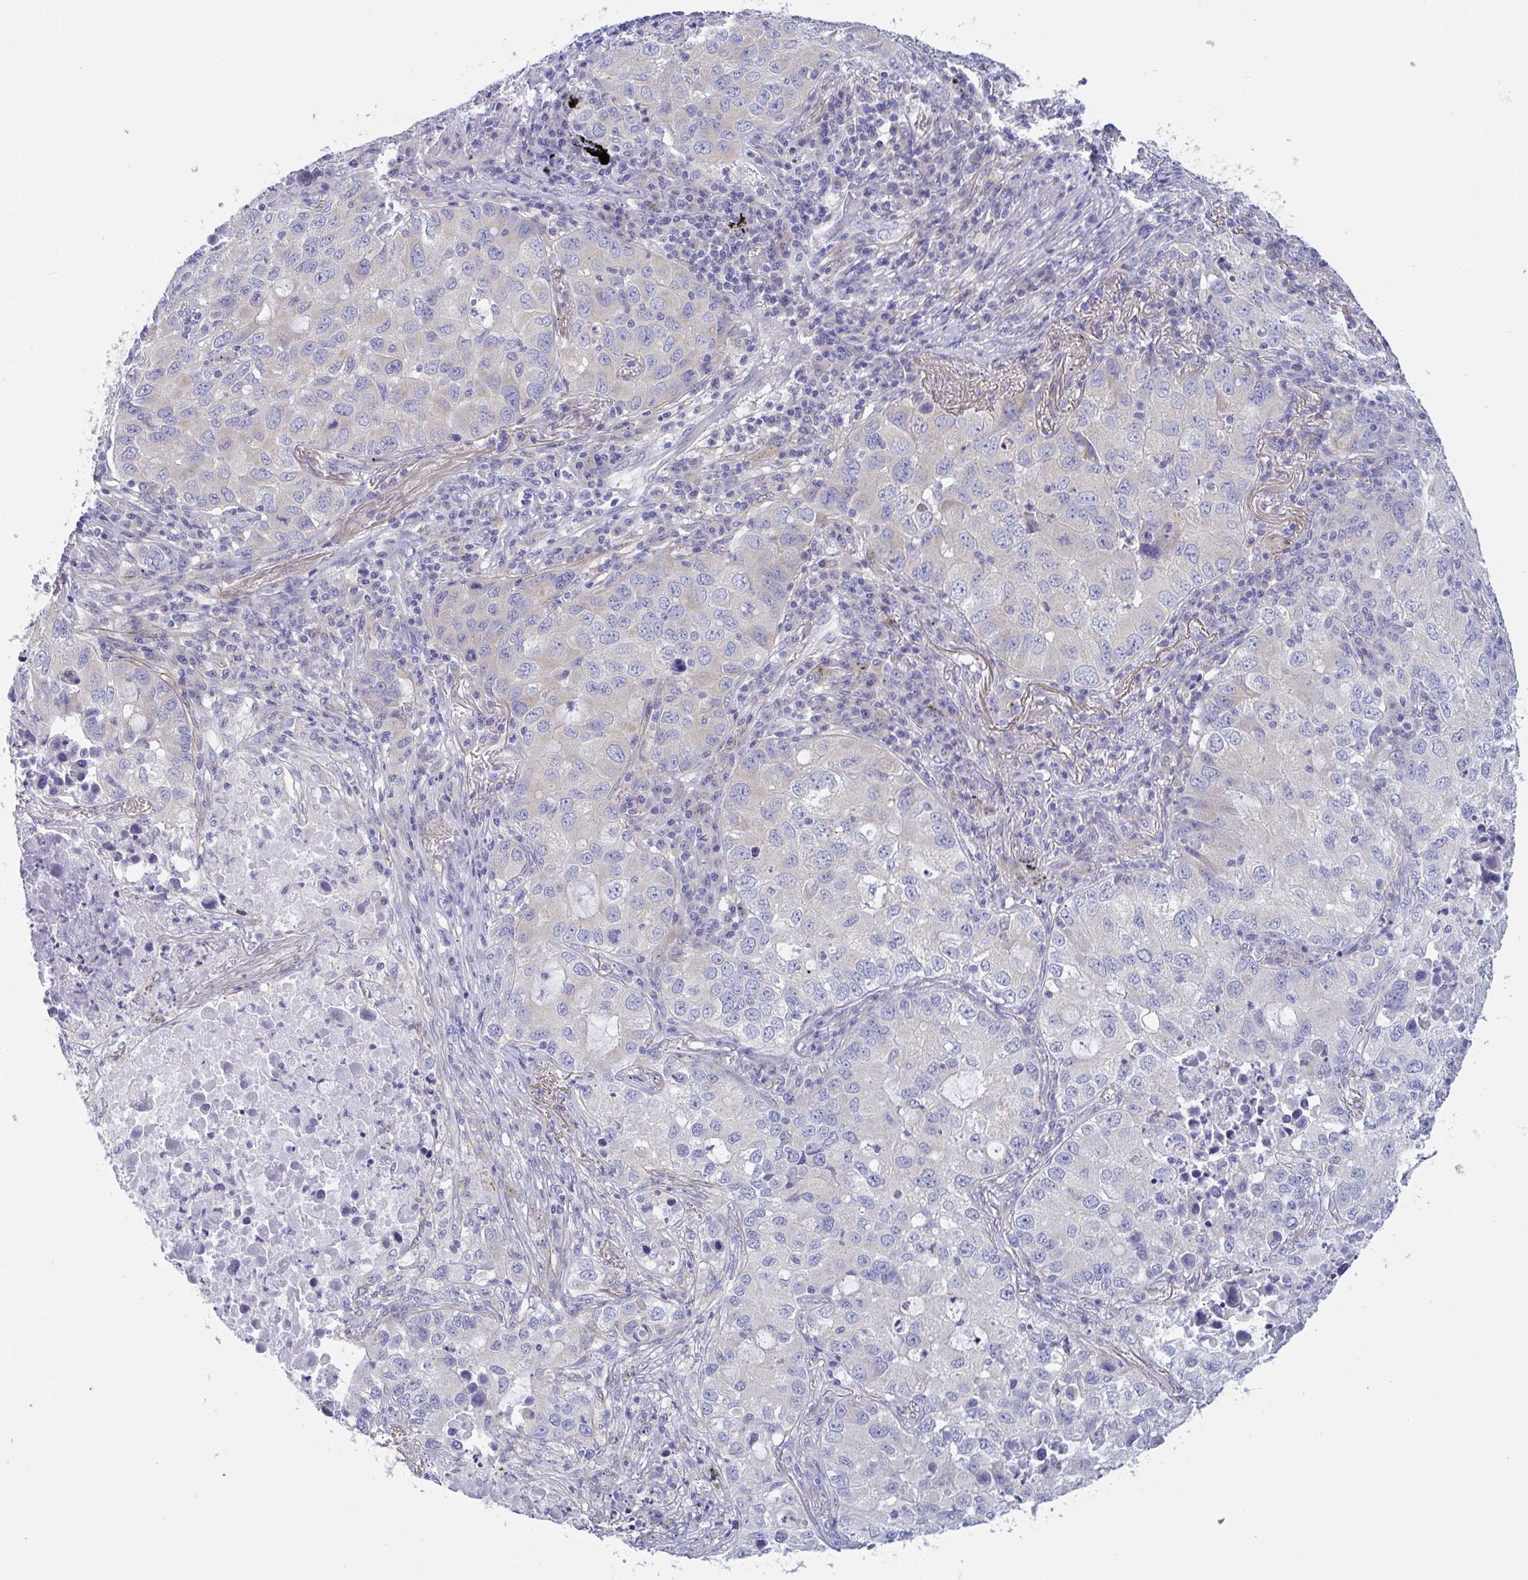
{"staining": {"intensity": "negative", "quantity": "none", "location": "none"}, "tissue": "lung cancer", "cell_type": "Tumor cells", "image_type": "cancer", "snomed": [{"axis": "morphology", "description": "Normal morphology"}, {"axis": "morphology", "description": "Adenocarcinoma, NOS"}, {"axis": "topography", "description": "Lymph node"}, {"axis": "topography", "description": "Lung"}], "caption": "Immunohistochemistry (IHC) of human lung cancer reveals no expression in tumor cells.", "gene": "OXLD1", "patient": {"sex": "female", "age": 51}}